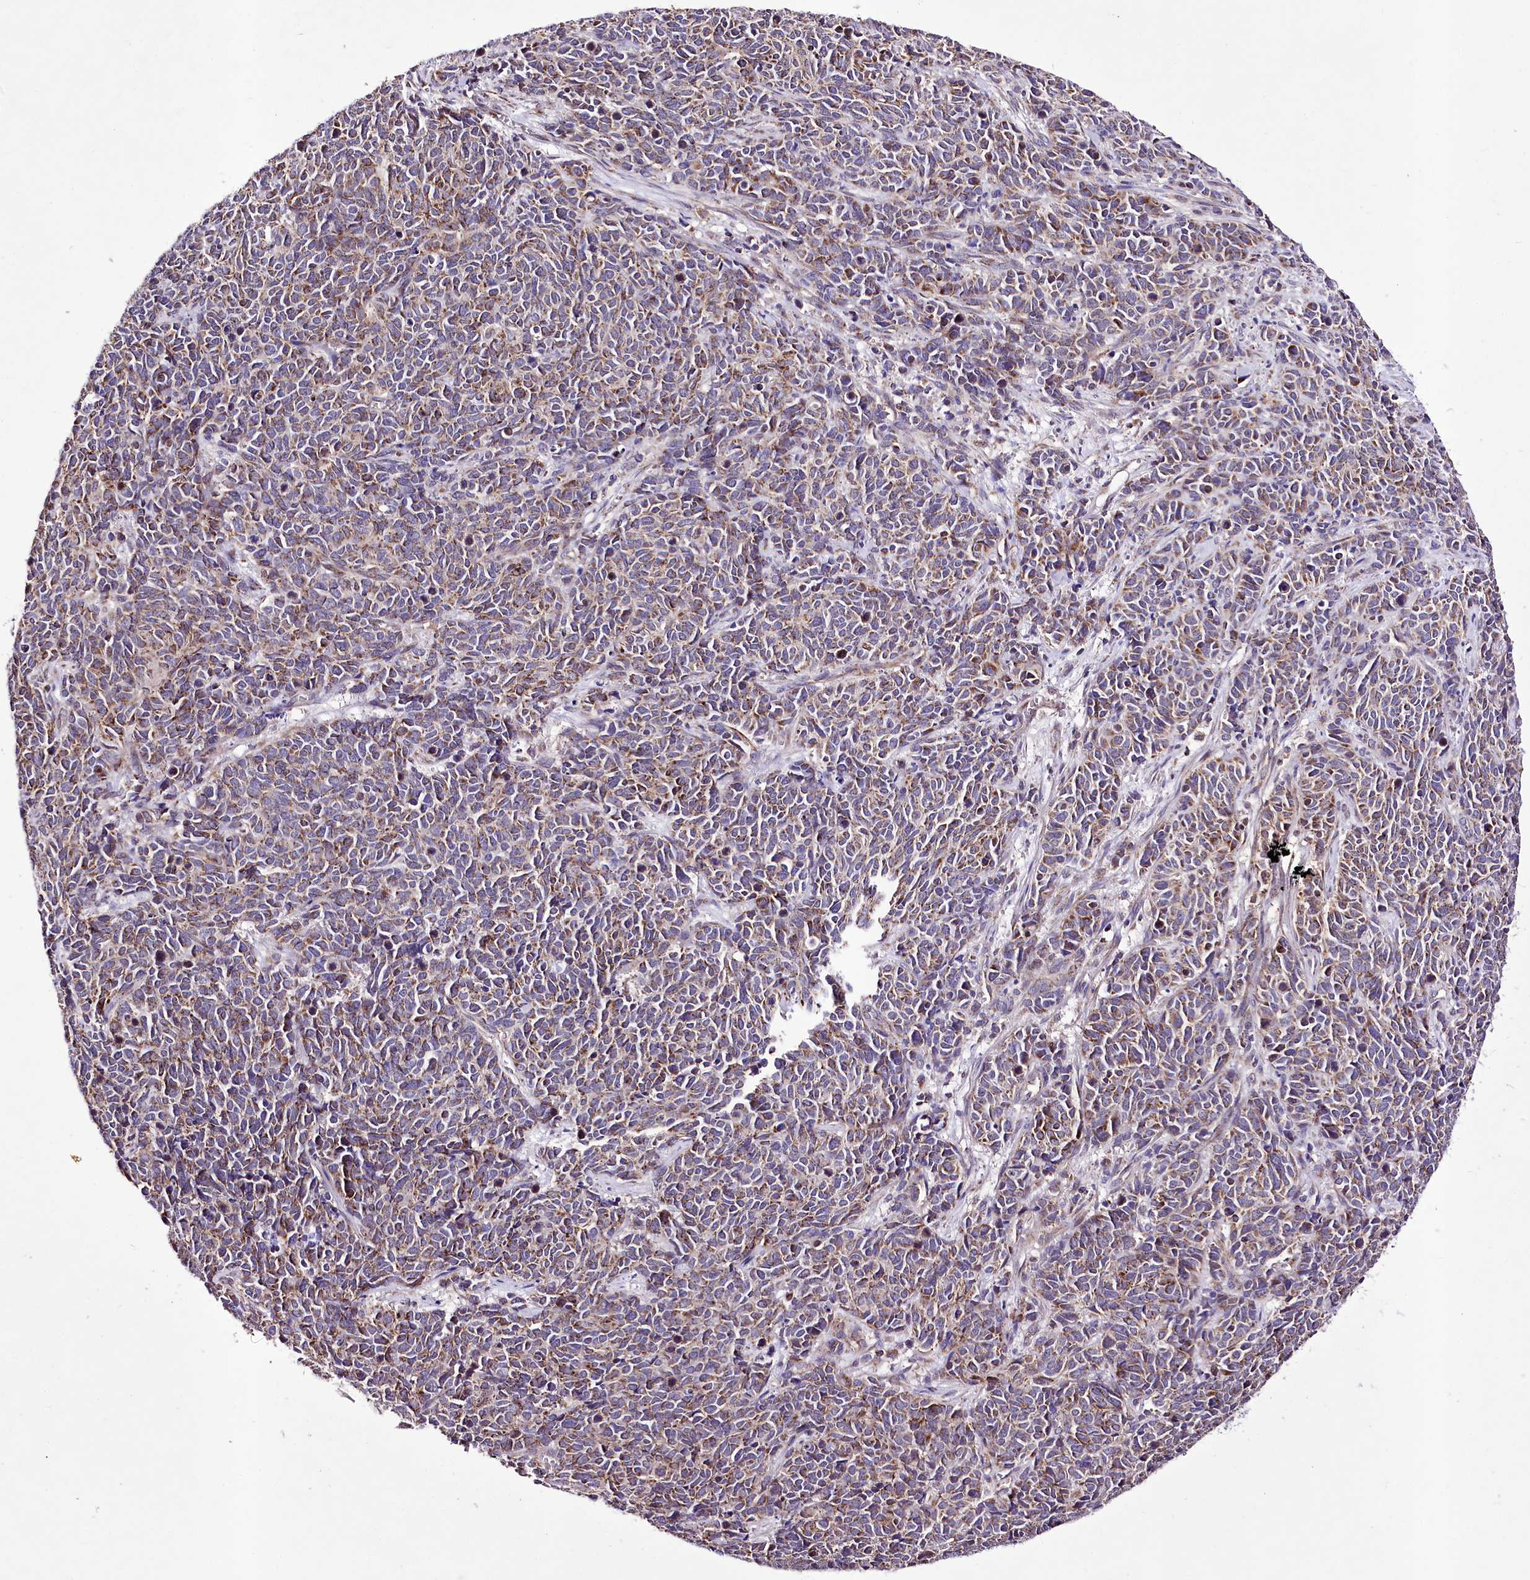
{"staining": {"intensity": "moderate", "quantity": ">75%", "location": "cytoplasmic/membranous"}, "tissue": "cervical cancer", "cell_type": "Tumor cells", "image_type": "cancer", "snomed": [{"axis": "morphology", "description": "Squamous cell carcinoma, NOS"}, {"axis": "topography", "description": "Cervix"}], "caption": "This histopathology image displays IHC staining of human cervical squamous cell carcinoma, with medium moderate cytoplasmic/membranous expression in approximately >75% of tumor cells.", "gene": "ATE1", "patient": {"sex": "female", "age": 60}}